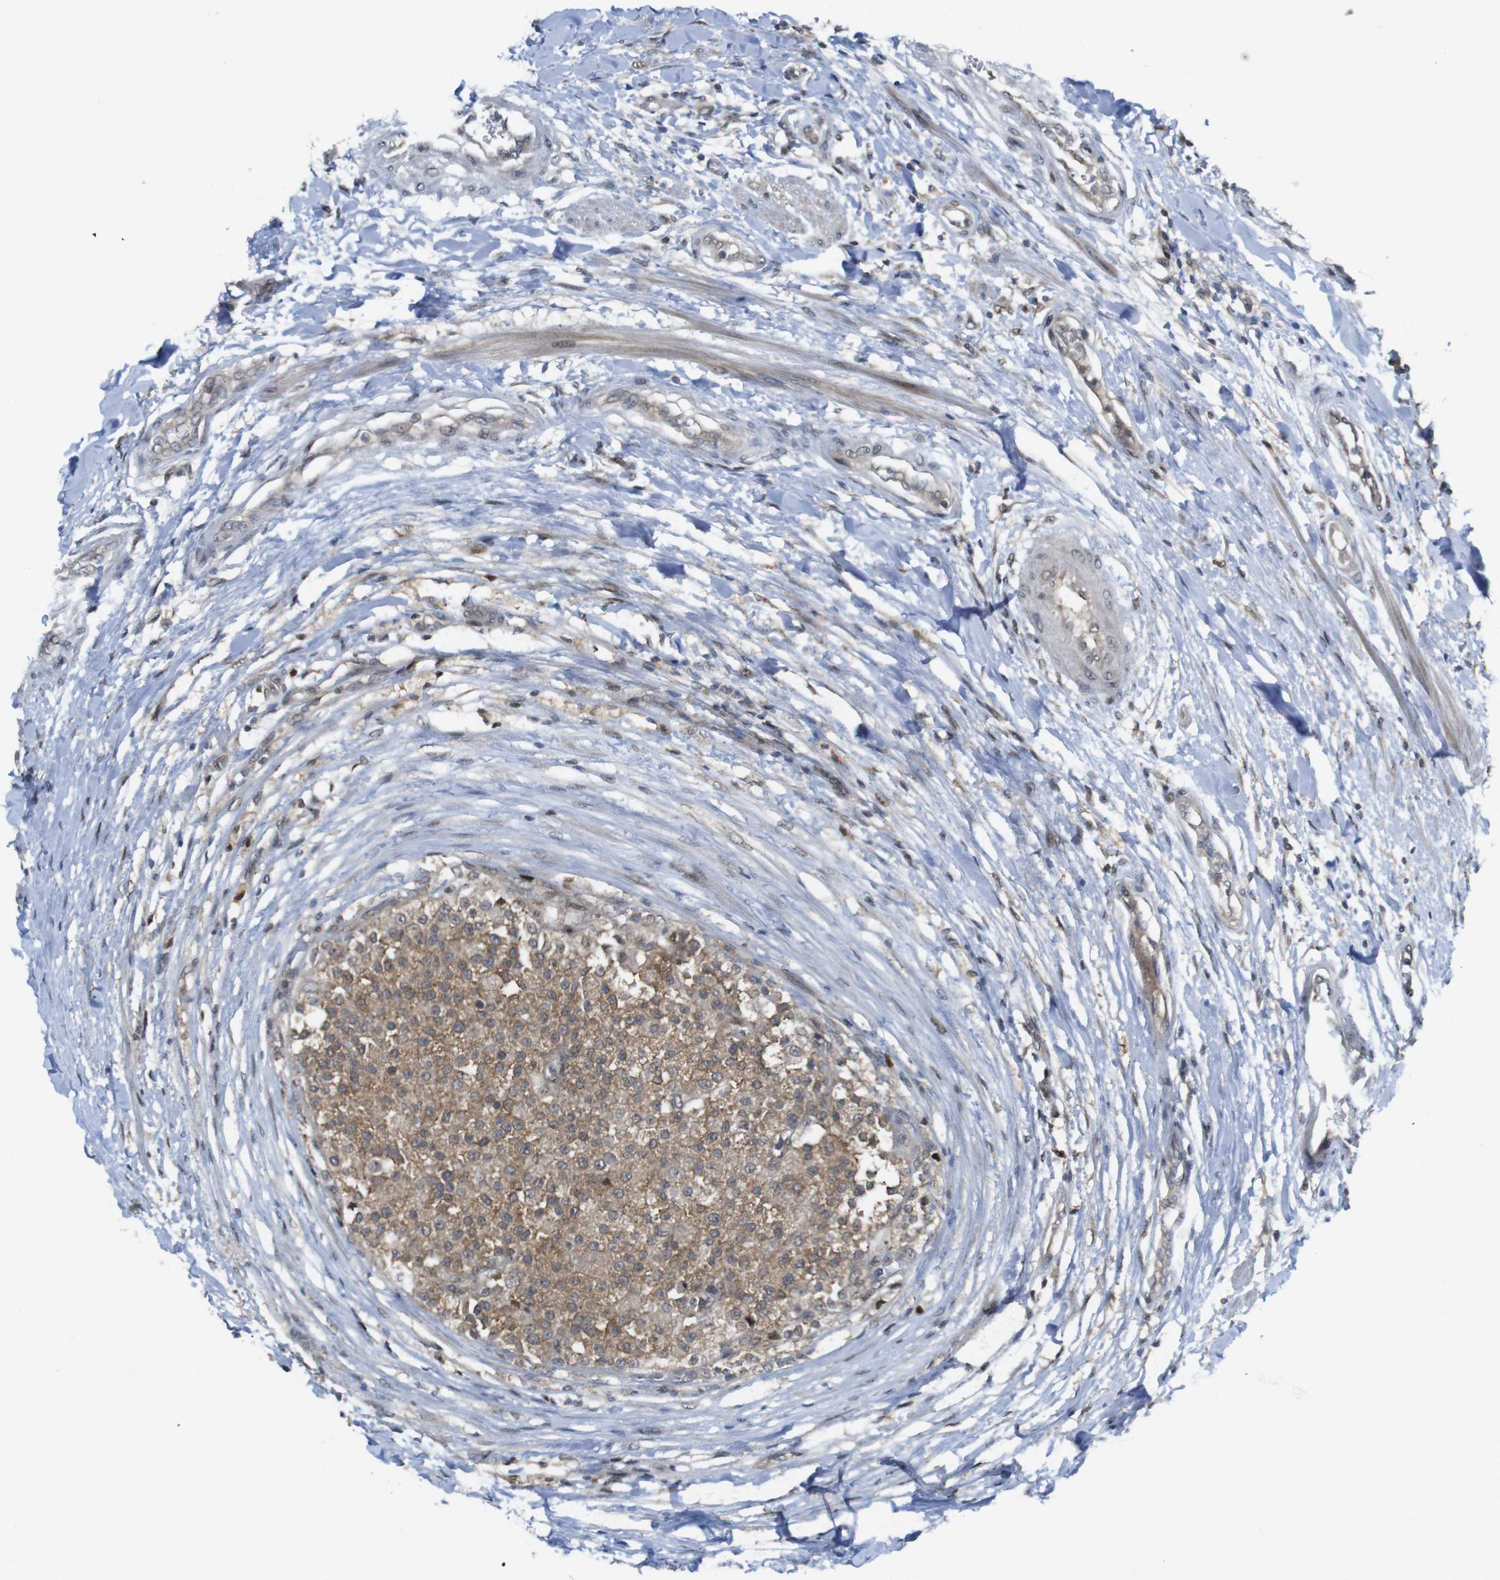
{"staining": {"intensity": "moderate", "quantity": ">75%", "location": "cytoplasmic/membranous"}, "tissue": "testis cancer", "cell_type": "Tumor cells", "image_type": "cancer", "snomed": [{"axis": "morphology", "description": "Seminoma, NOS"}, {"axis": "topography", "description": "Testis"}], "caption": "Immunohistochemical staining of testis cancer exhibits moderate cytoplasmic/membranous protein staining in approximately >75% of tumor cells. The protein is shown in brown color, while the nuclei are stained blue.", "gene": "RCC1", "patient": {"sex": "male", "age": 59}}